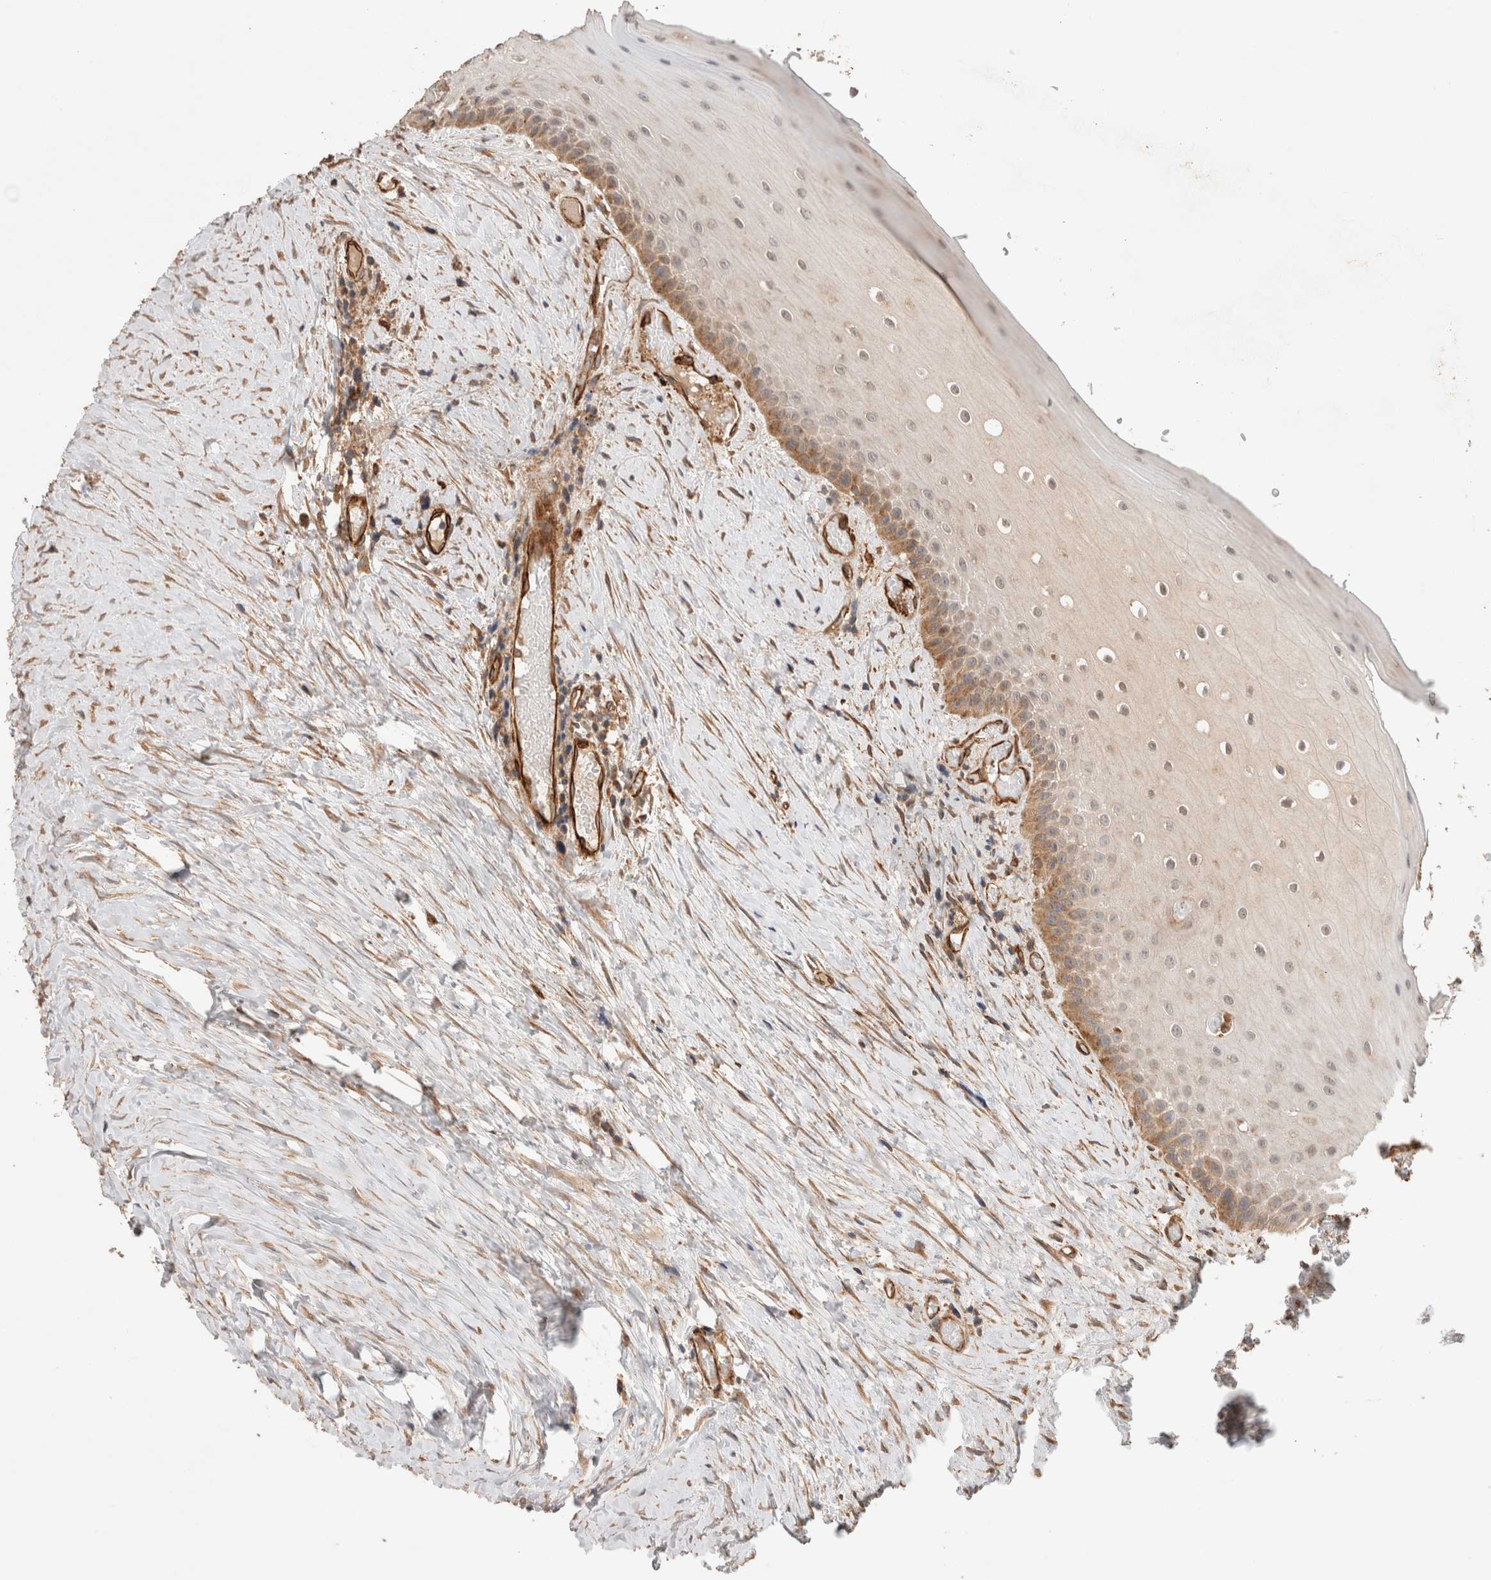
{"staining": {"intensity": "moderate", "quantity": "<25%", "location": "cytoplasmic/membranous"}, "tissue": "oral mucosa", "cell_type": "Squamous epithelial cells", "image_type": "normal", "snomed": [{"axis": "morphology", "description": "Normal tissue, NOS"}, {"axis": "topography", "description": "Skeletal muscle"}, {"axis": "topography", "description": "Oral tissue"}, {"axis": "topography", "description": "Peripheral nerve tissue"}], "caption": "A micrograph of human oral mucosa stained for a protein shows moderate cytoplasmic/membranous brown staining in squamous epithelial cells. The staining was performed using DAB (3,3'-diaminobenzidine), with brown indicating positive protein expression. Nuclei are stained blue with hematoxylin.", "gene": "RAB32", "patient": {"sex": "female", "age": 84}}